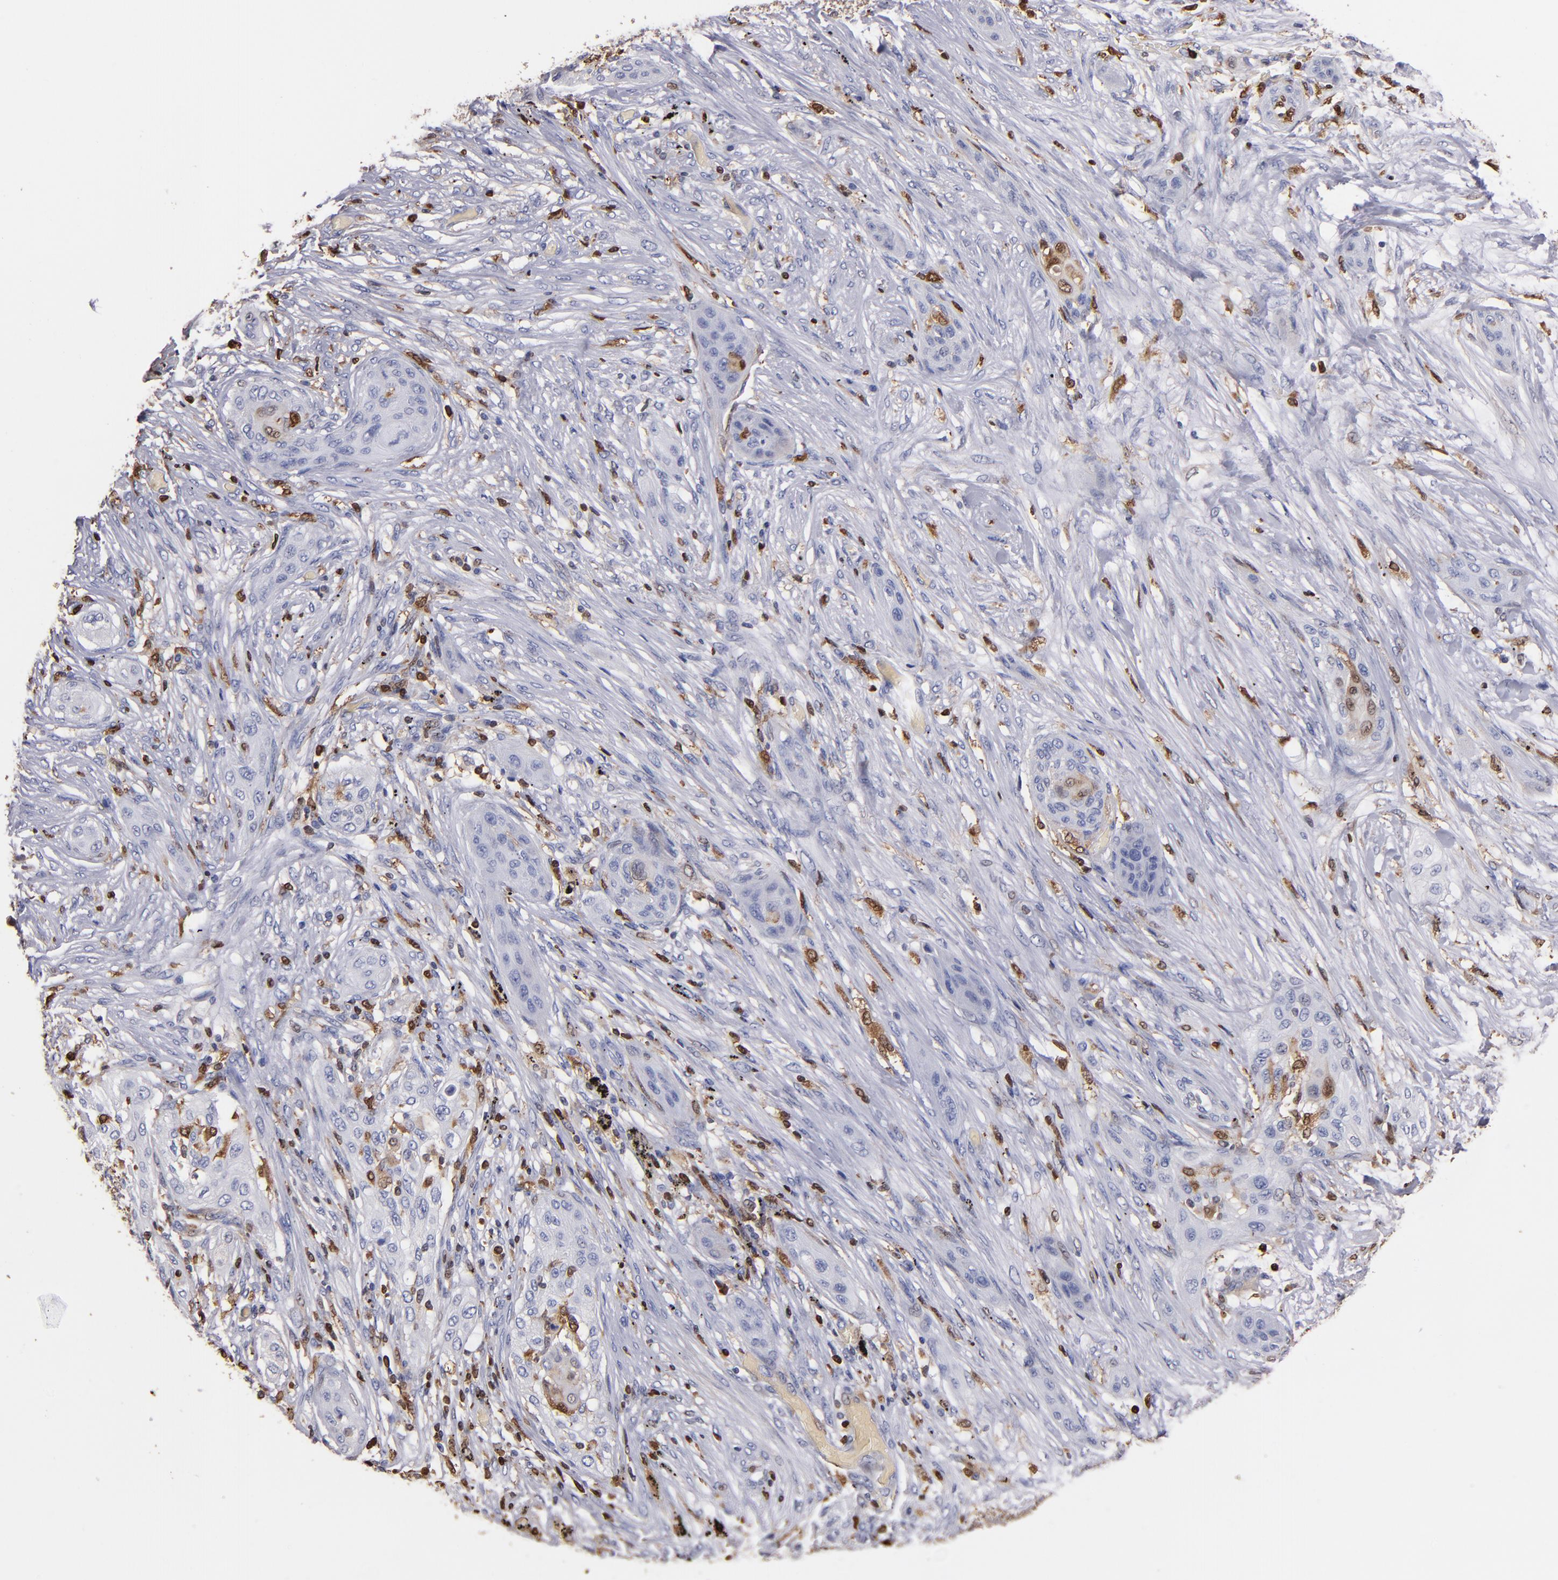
{"staining": {"intensity": "moderate", "quantity": "<25%", "location": "cytoplasmic/membranous,nuclear"}, "tissue": "lung cancer", "cell_type": "Tumor cells", "image_type": "cancer", "snomed": [{"axis": "morphology", "description": "Squamous cell carcinoma, NOS"}, {"axis": "topography", "description": "Lung"}], "caption": "Lung cancer (squamous cell carcinoma) stained with a protein marker reveals moderate staining in tumor cells.", "gene": "S100A4", "patient": {"sex": "female", "age": 47}}